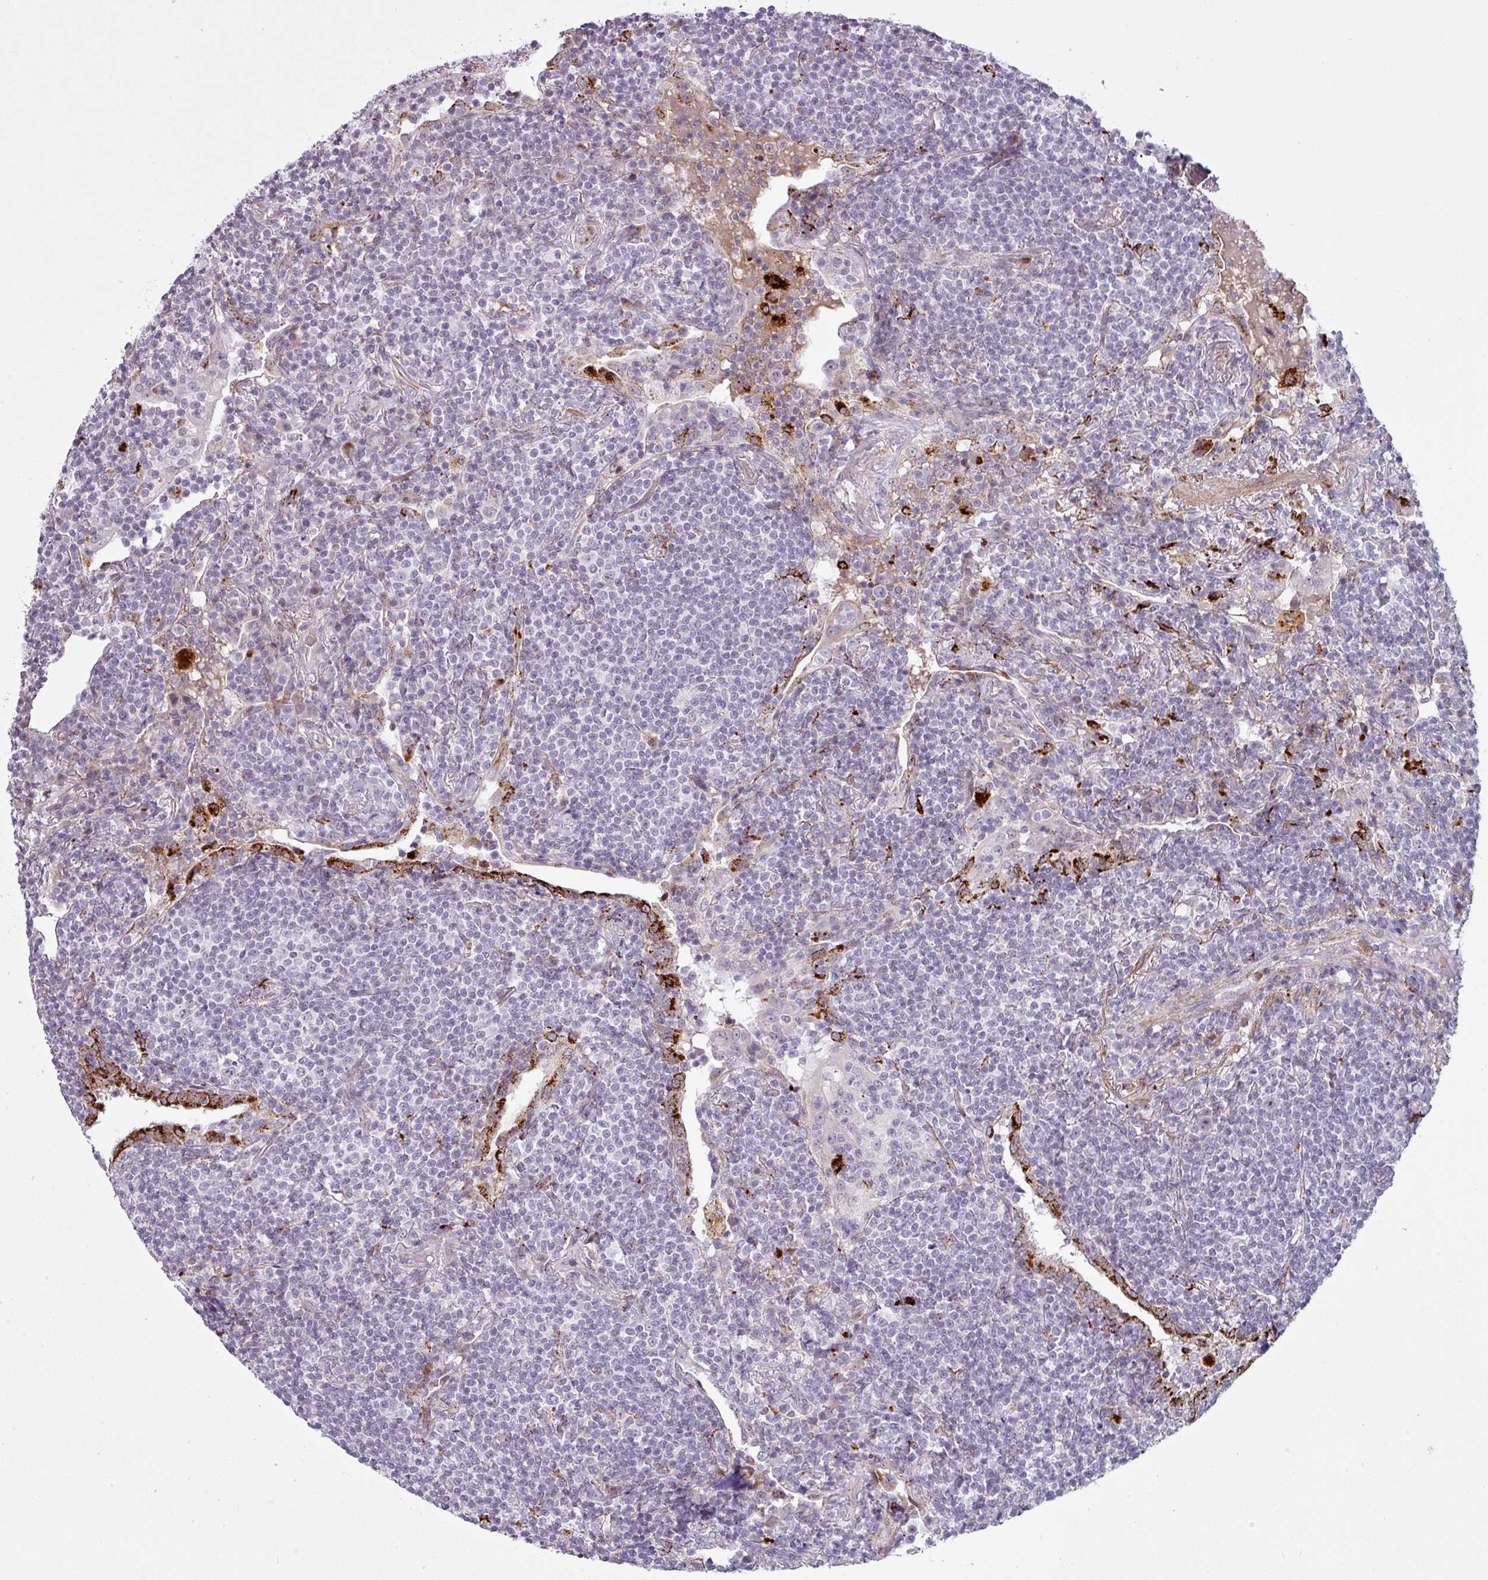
{"staining": {"intensity": "negative", "quantity": "none", "location": "none"}, "tissue": "lymphoma", "cell_type": "Tumor cells", "image_type": "cancer", "snomed": [{"axis": "morphology", "description": "Malignant lymphoma, non-Hodgkin's type, Low grade"}, {"axis": "topography", "description": "Lung"}], "caption": "Tumor cells show no significant expression in low-grade malignant lymphoma, non-Hodgkin's type.", "gene": "MAP7D2", "patient": {"sex": "female", "age": 71}}